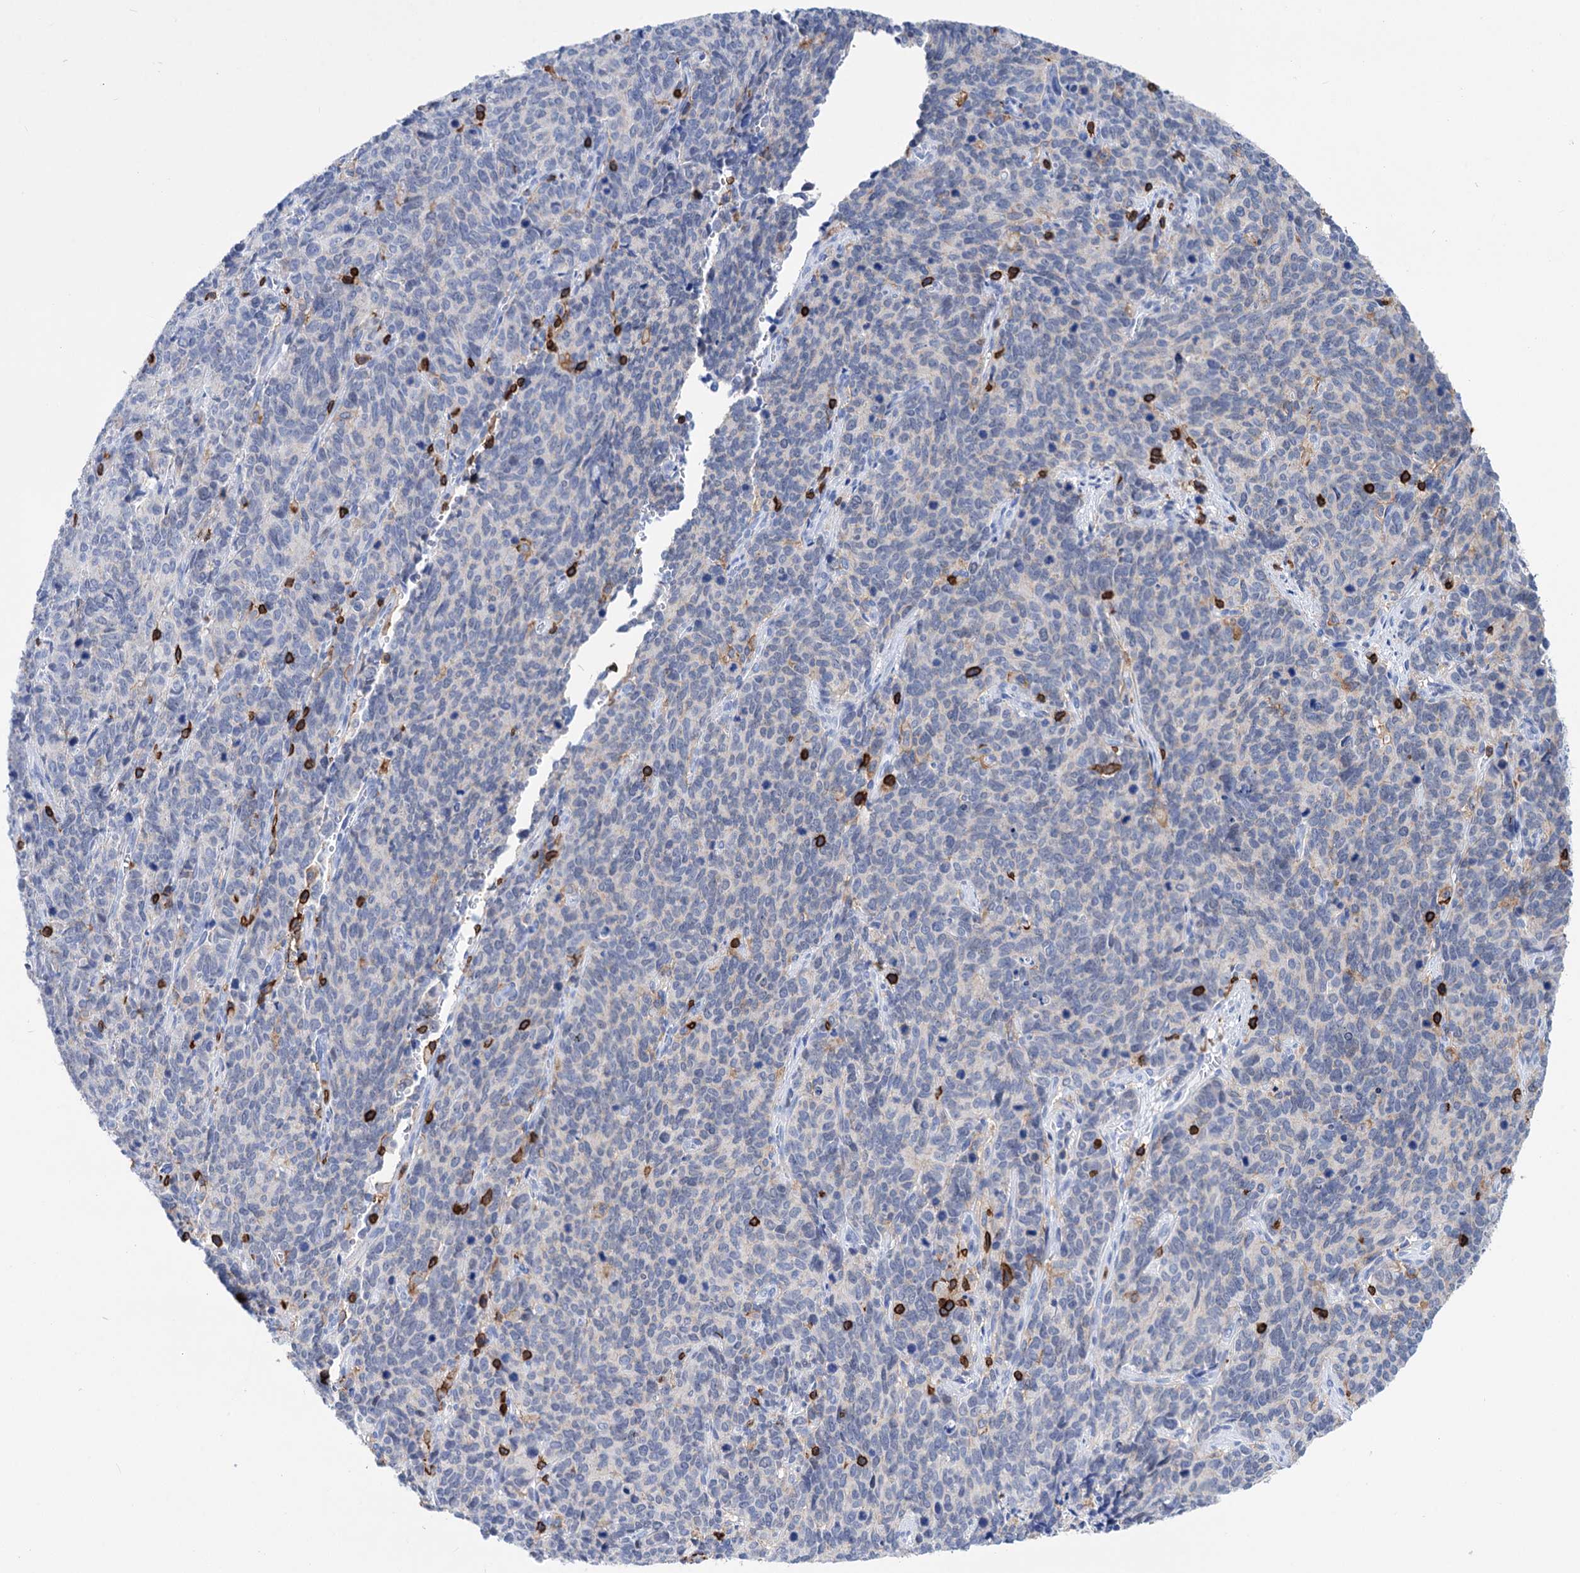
{"staining": {"intensity": "negative", "quantity": "none", "location": "none"}, "tissue": "cervical cancer", "cell_type": "Tumor cells", "image_type": "cancer", "snomed": [{"axis": "morphology", "description": "Squamous cell carcinoma, NOS"}, {"axis": "topography", "description": "Cervix"}], "caption": "This is an IHC photomicrograph of cervical squamous cell carcinoma. There is no expression in tumor cells.", "gene": "DEF6", "patient": {"sex": "female", "age": 60}}